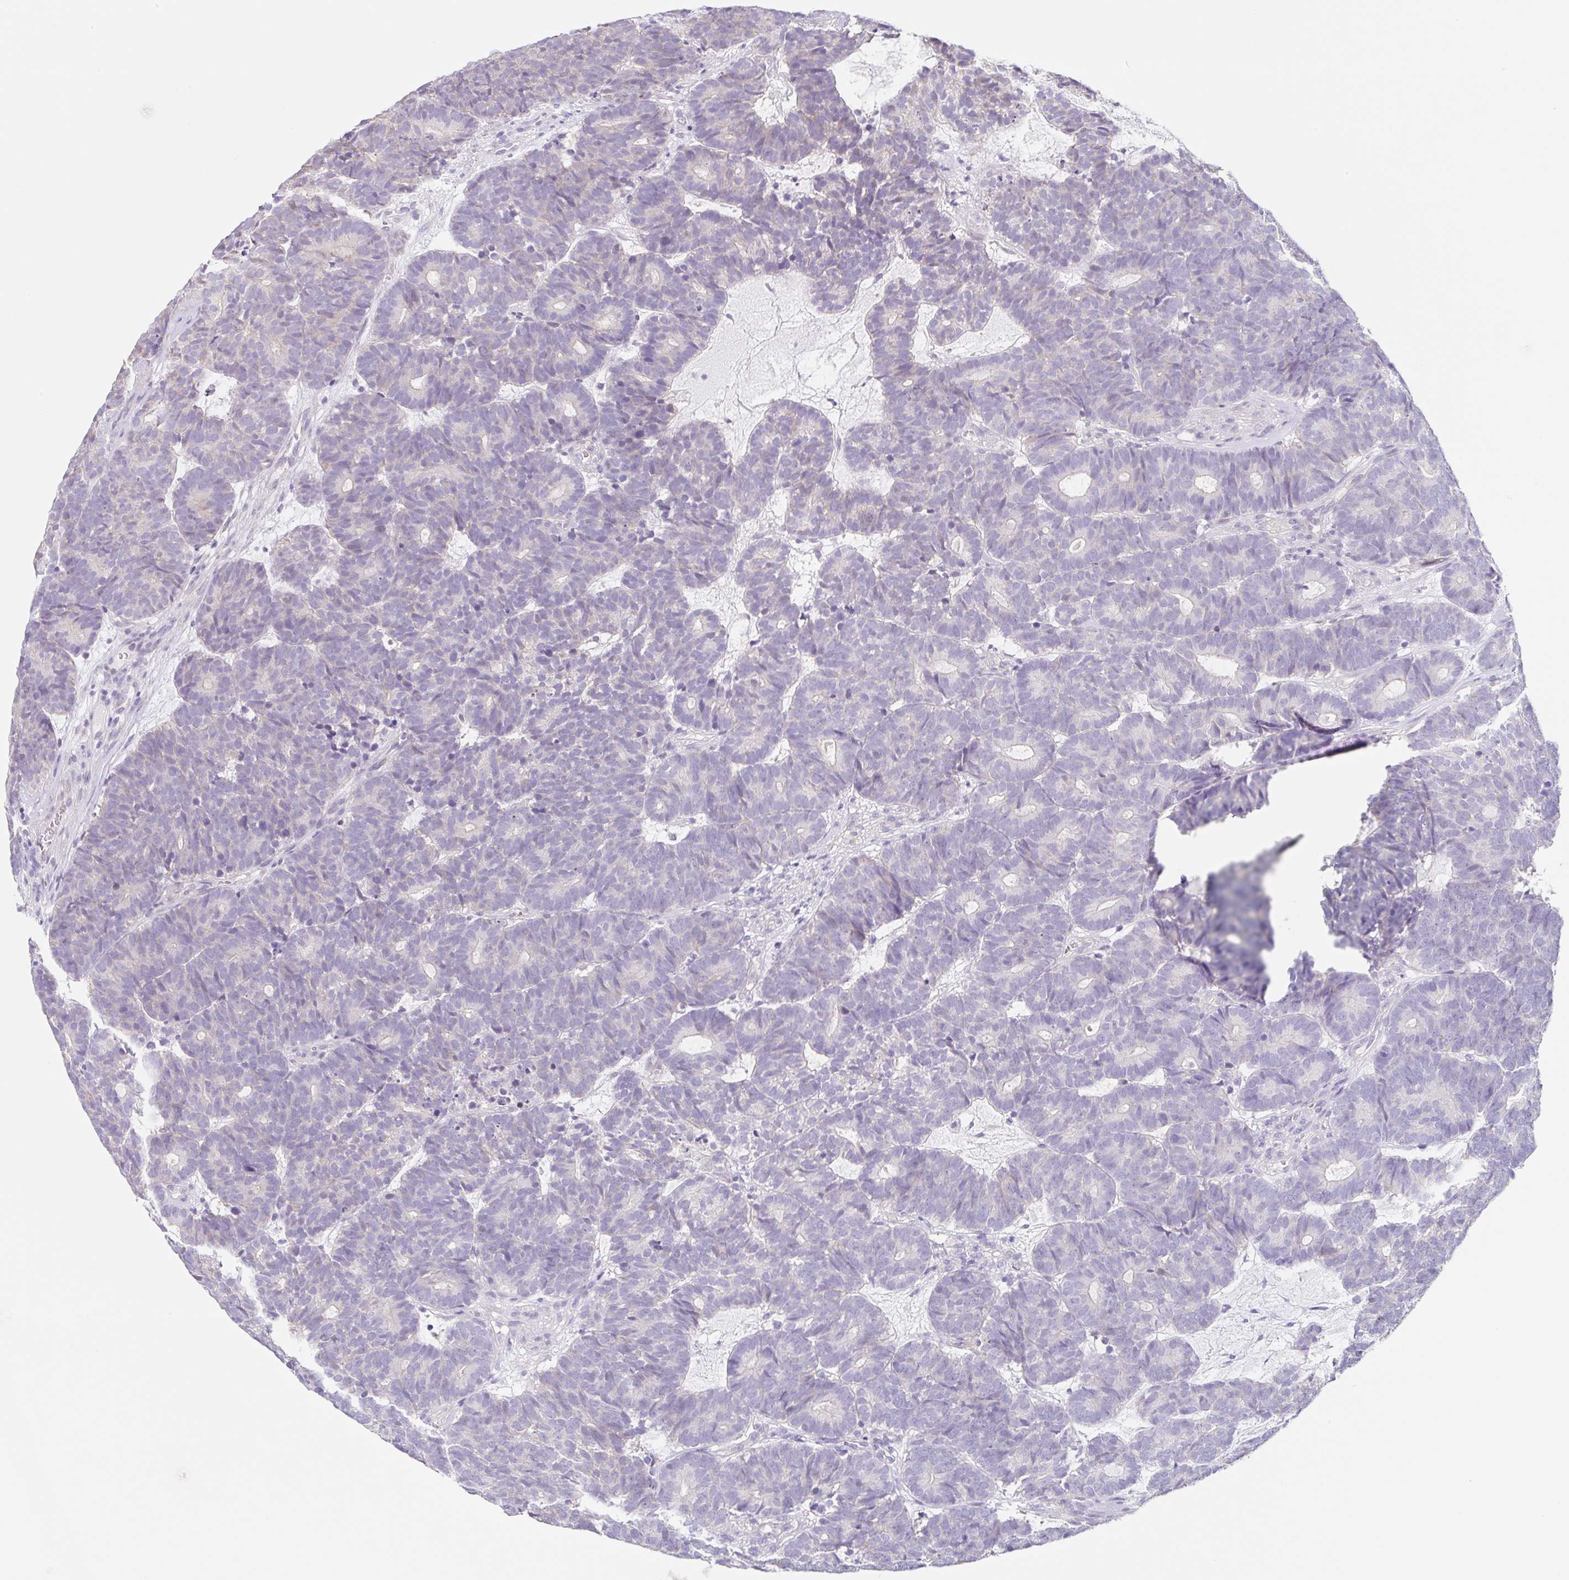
{"staining": {"intensity": "negative", "quantity": "none", "location": "none"}, "tissue": "head and neck cancer", "cell_type": "Tumor cells", "image_type": "cancer", "snomed": [{"axis": "morphology", "description": "Adenocarcinoma, NOS"}, {"axis": "topography", "description": "Head-Neck"}], "caption": "Protein analysis of head and neck cancer (adenocarcinoma) displays no significant staining in tumor cells.", "gene": "DCAF17", "patient": {"sex": "female", "age": 81}}